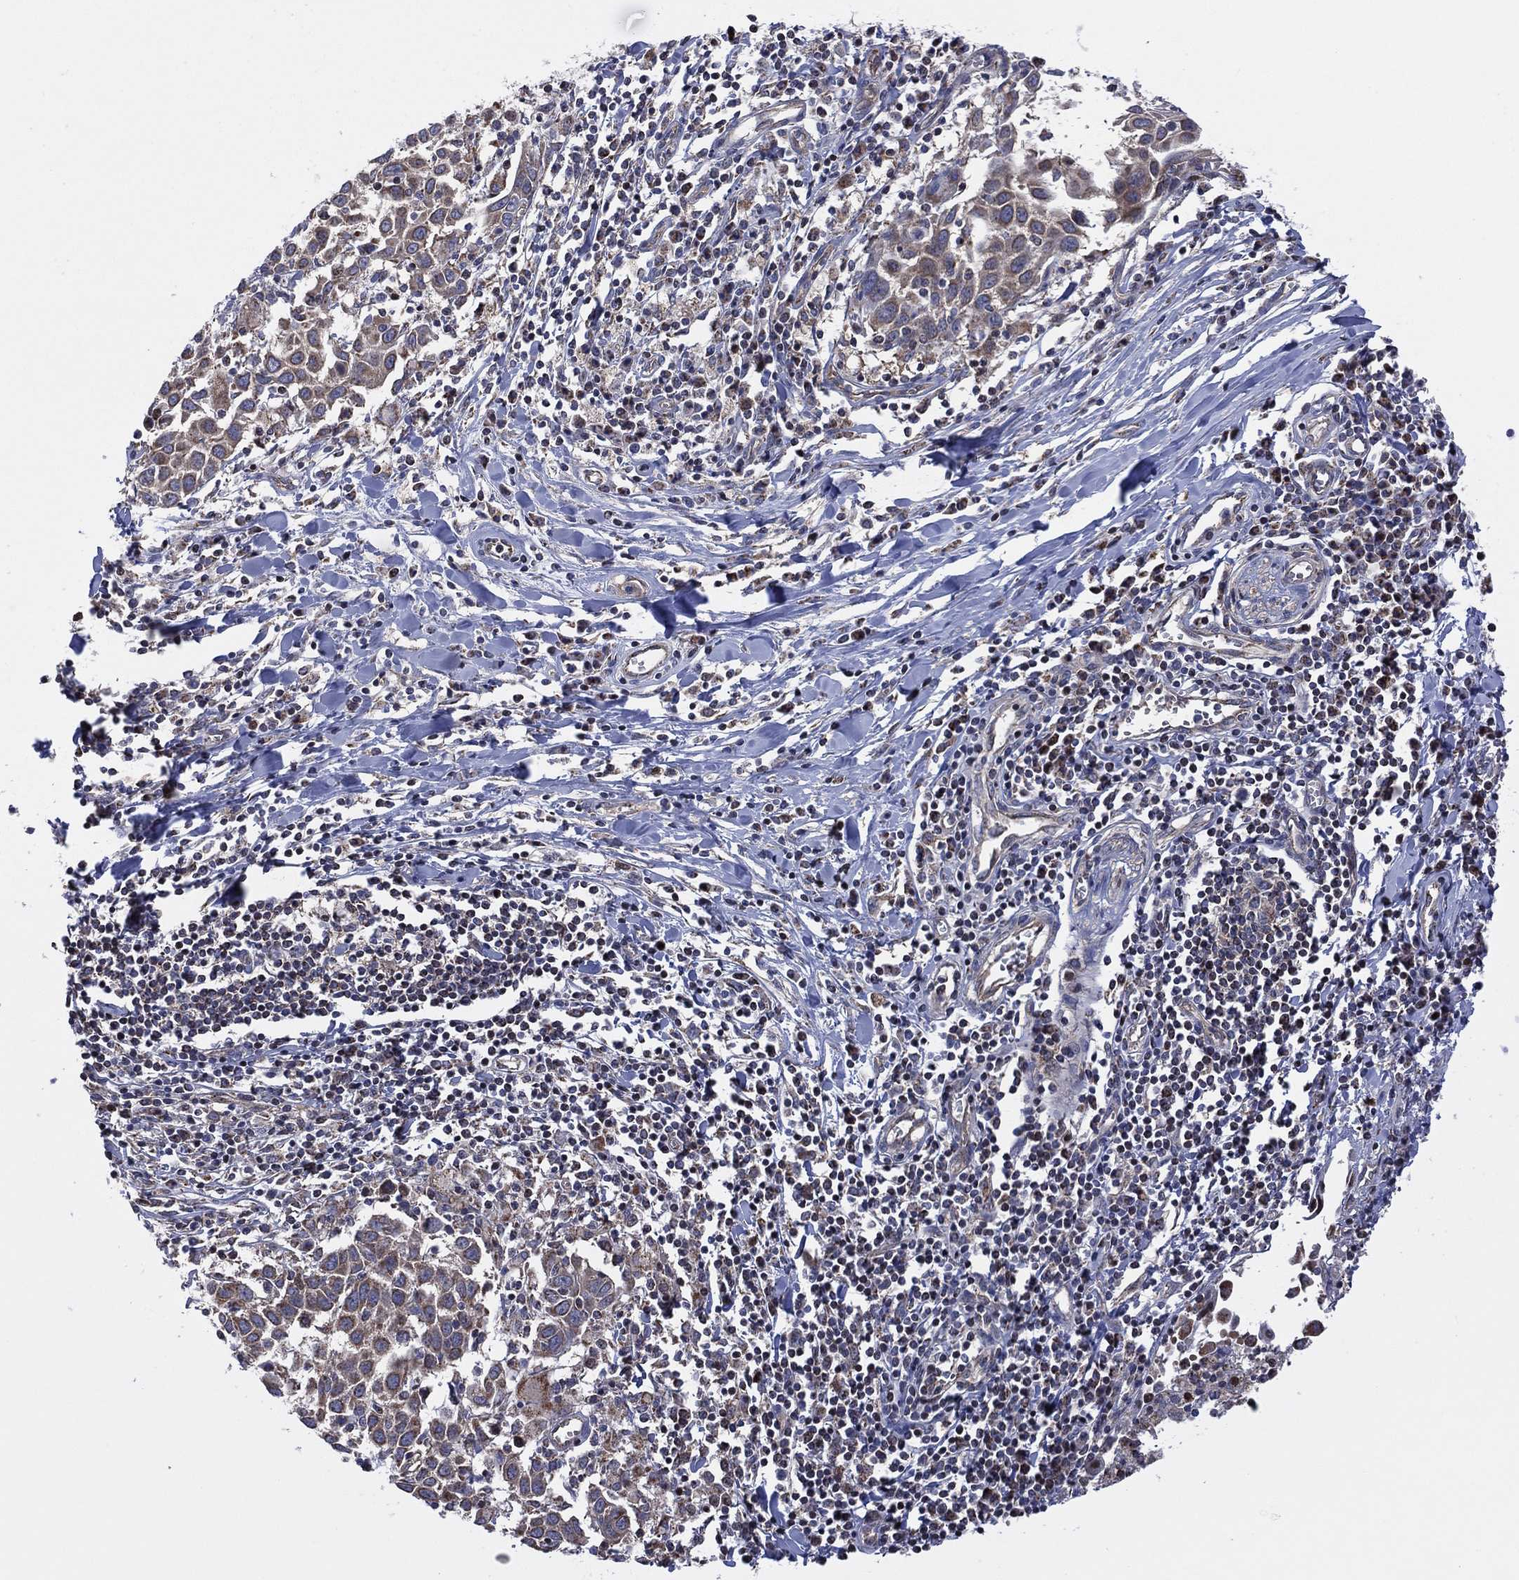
{"staining": {"intensity": "weak", "quantity": "<25%", "location": "cytoplasmic/membranous"}, "tissue": "lung cancer", "cell_type": "Tumor cells", "image_type": "cancer", "snomed": [{"axis": "morphology", "description": "Squamous cell carcinoma, NOS"}, {"axis": "topography", "description": "Lung"}], "caption": "Lung cancer (squamous cell carcinoma) was stained to show a protein in brown. There is no significant staining in tumor cells.", "gene": "PIDD1", "patient": {"sex": "male", "age": 57}}